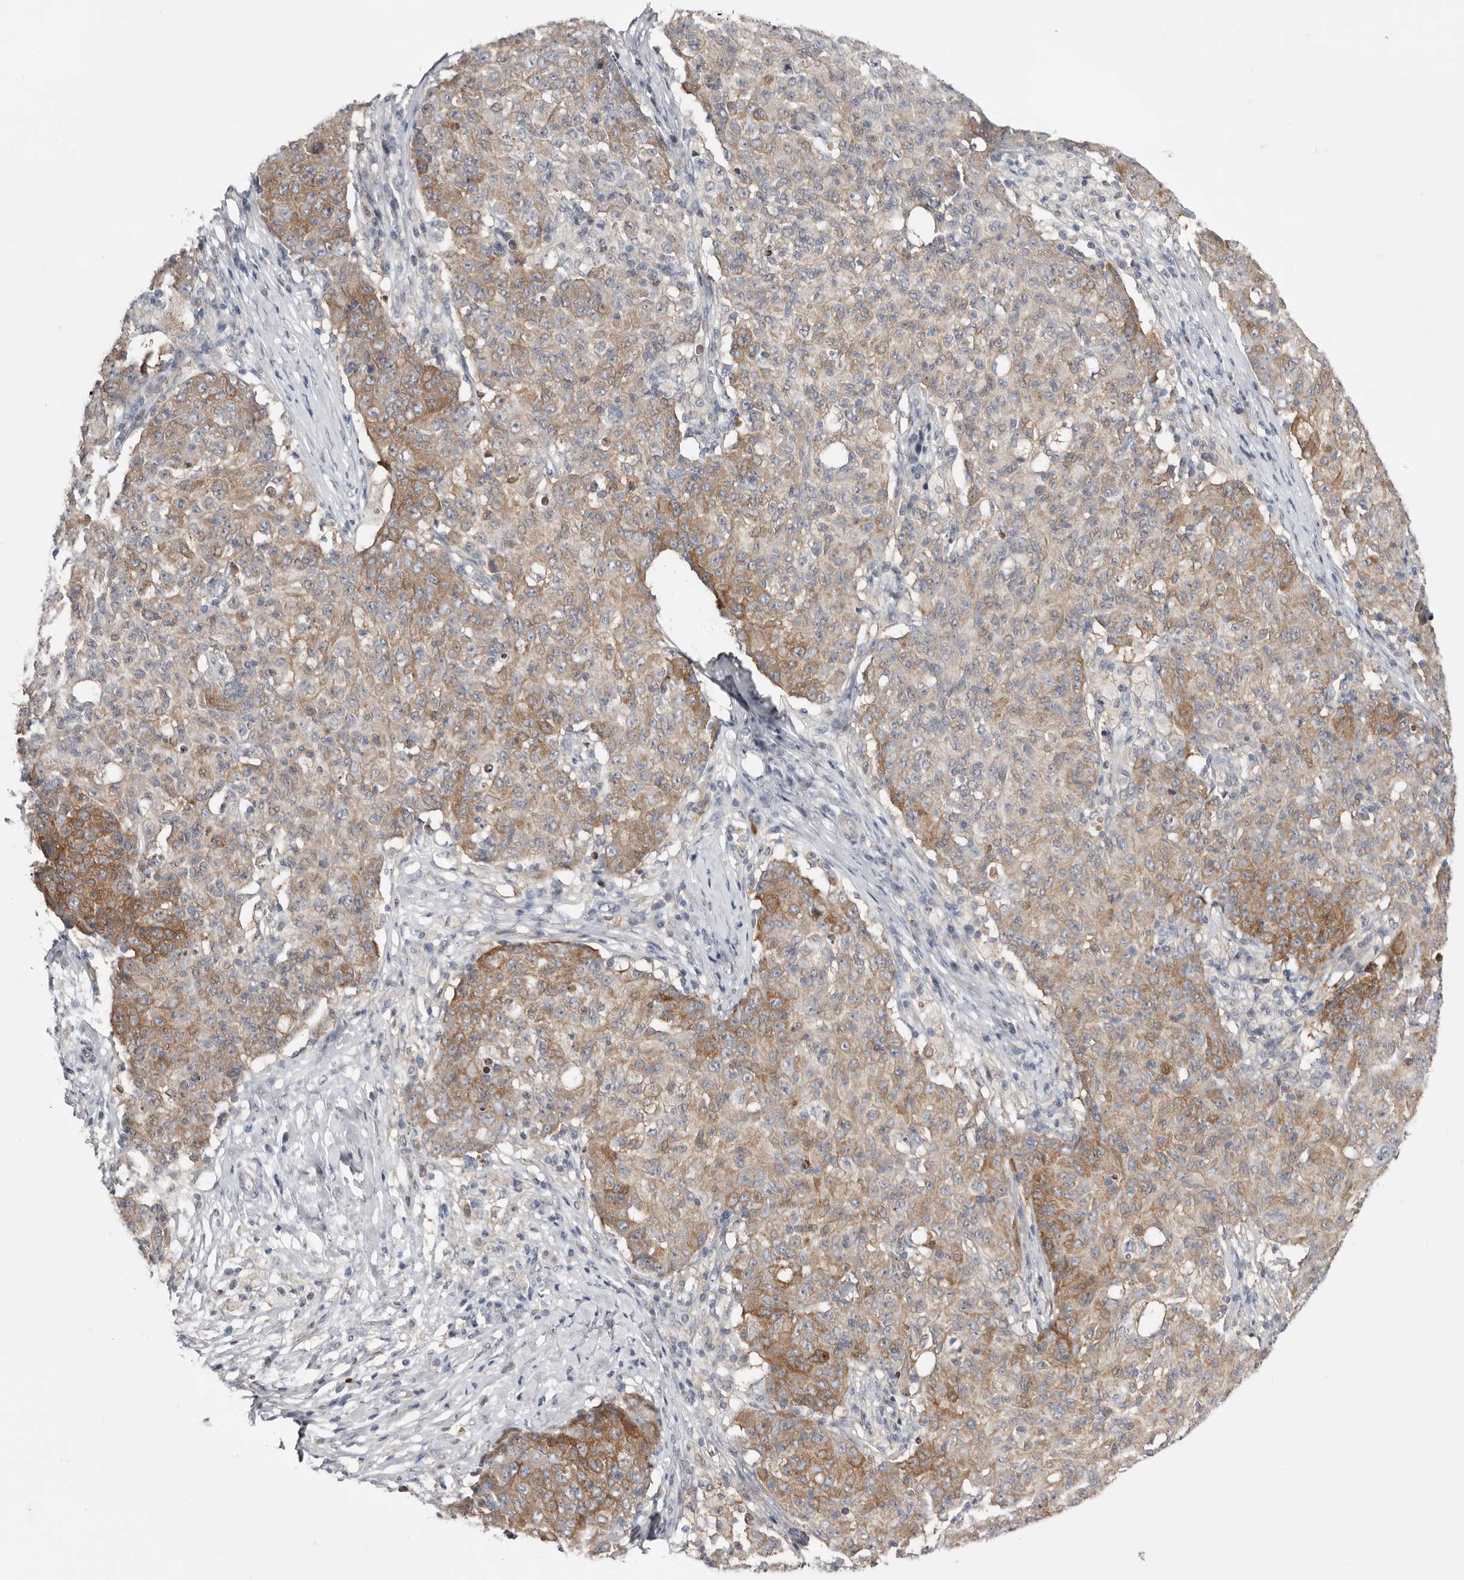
{"staining": {"intensity": "moderate", "quantity": "25%-75%", "location": "cytoplasmic/membranous"}, "tissue": "ovarian cancer", "cell_type": "Tumor cells", "image_type": "cancer", "snomed": [{"axis": "morphology", "description": "Carcinoma, endometroid"}, {"axis": "topography", "description": "Ovary"}], "caption": "Ovarian cancer was stained to show a protein in brown. There is medium levels of moderate cytoplasmic/membranous expression in about 25%-75% of tumor cells.", "gene": "MSRB2", "patient": {"sex": "female", "age": 42}}